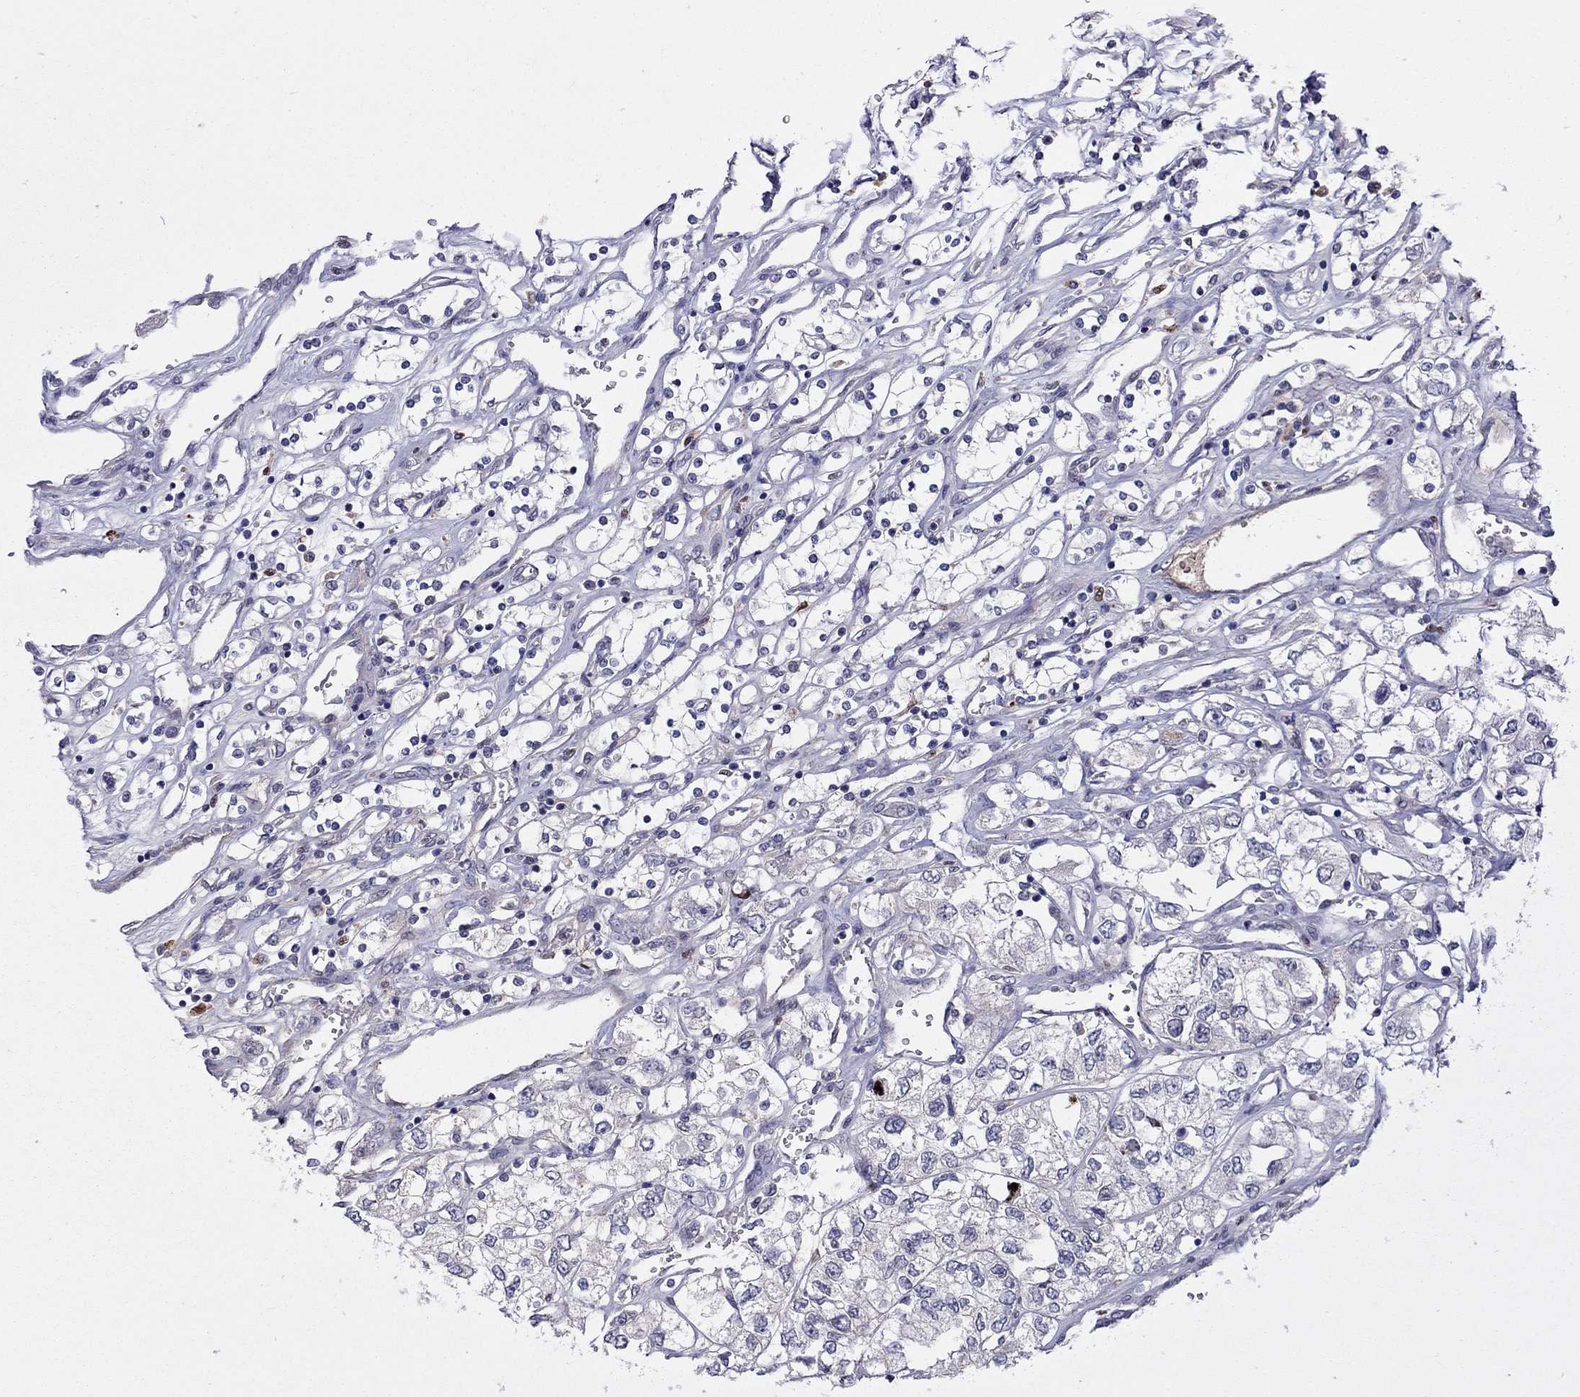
{"staining": {"intensity": "negative", "quantity": "none", "location": "none"}, "tissue": "renal cancer", "cell_type": "Tumor cells", "image_type": "cancer", "snomed": [{"axis": "morphology", "description": "Adenocarcinoma, NOS"}, {"axis": "topography", "description": "Kidney"}], "caption": "This is an immunohistochemistry (IHC) image of adenocarcinoma (renal). There is no positivity in tumor cells.", "gene": "SERPINA3", "patient": {"sex": "female", "age": 59}}